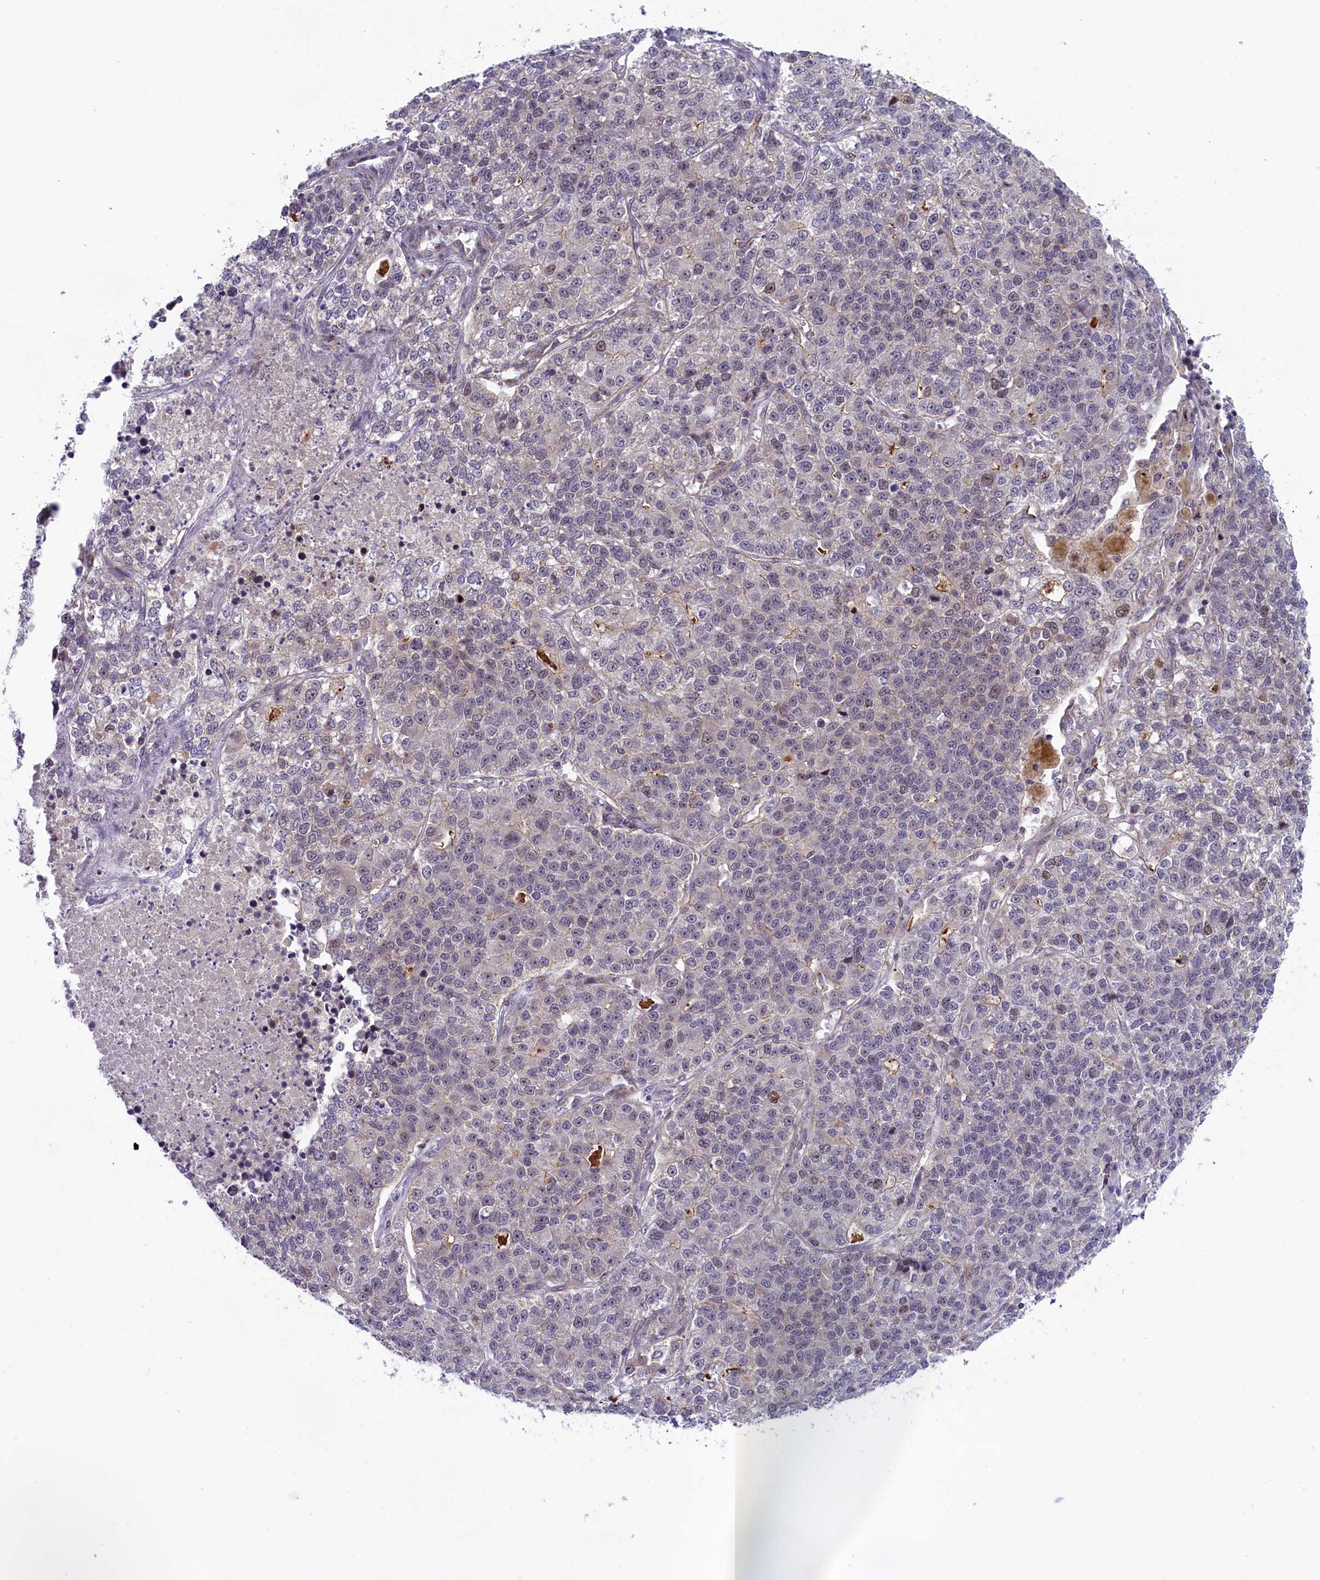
{"staining": {"intensity": "negative", "quantity": "none", "location": "none"}, "tissue": "lung cancer", "cell_type": "Tumor cells", "image_type": "cancer", "snomed": [{"axis": "morphology", "description": "Adenocarcinoma, NOS"}, {"axis": "topography", "description": "Lung"}], "caption": "Tumor cells show no significant positivity in lung adenocarcinoma.", "gene": "CCL23", "patient": {"sex": "male", "age": 49}}